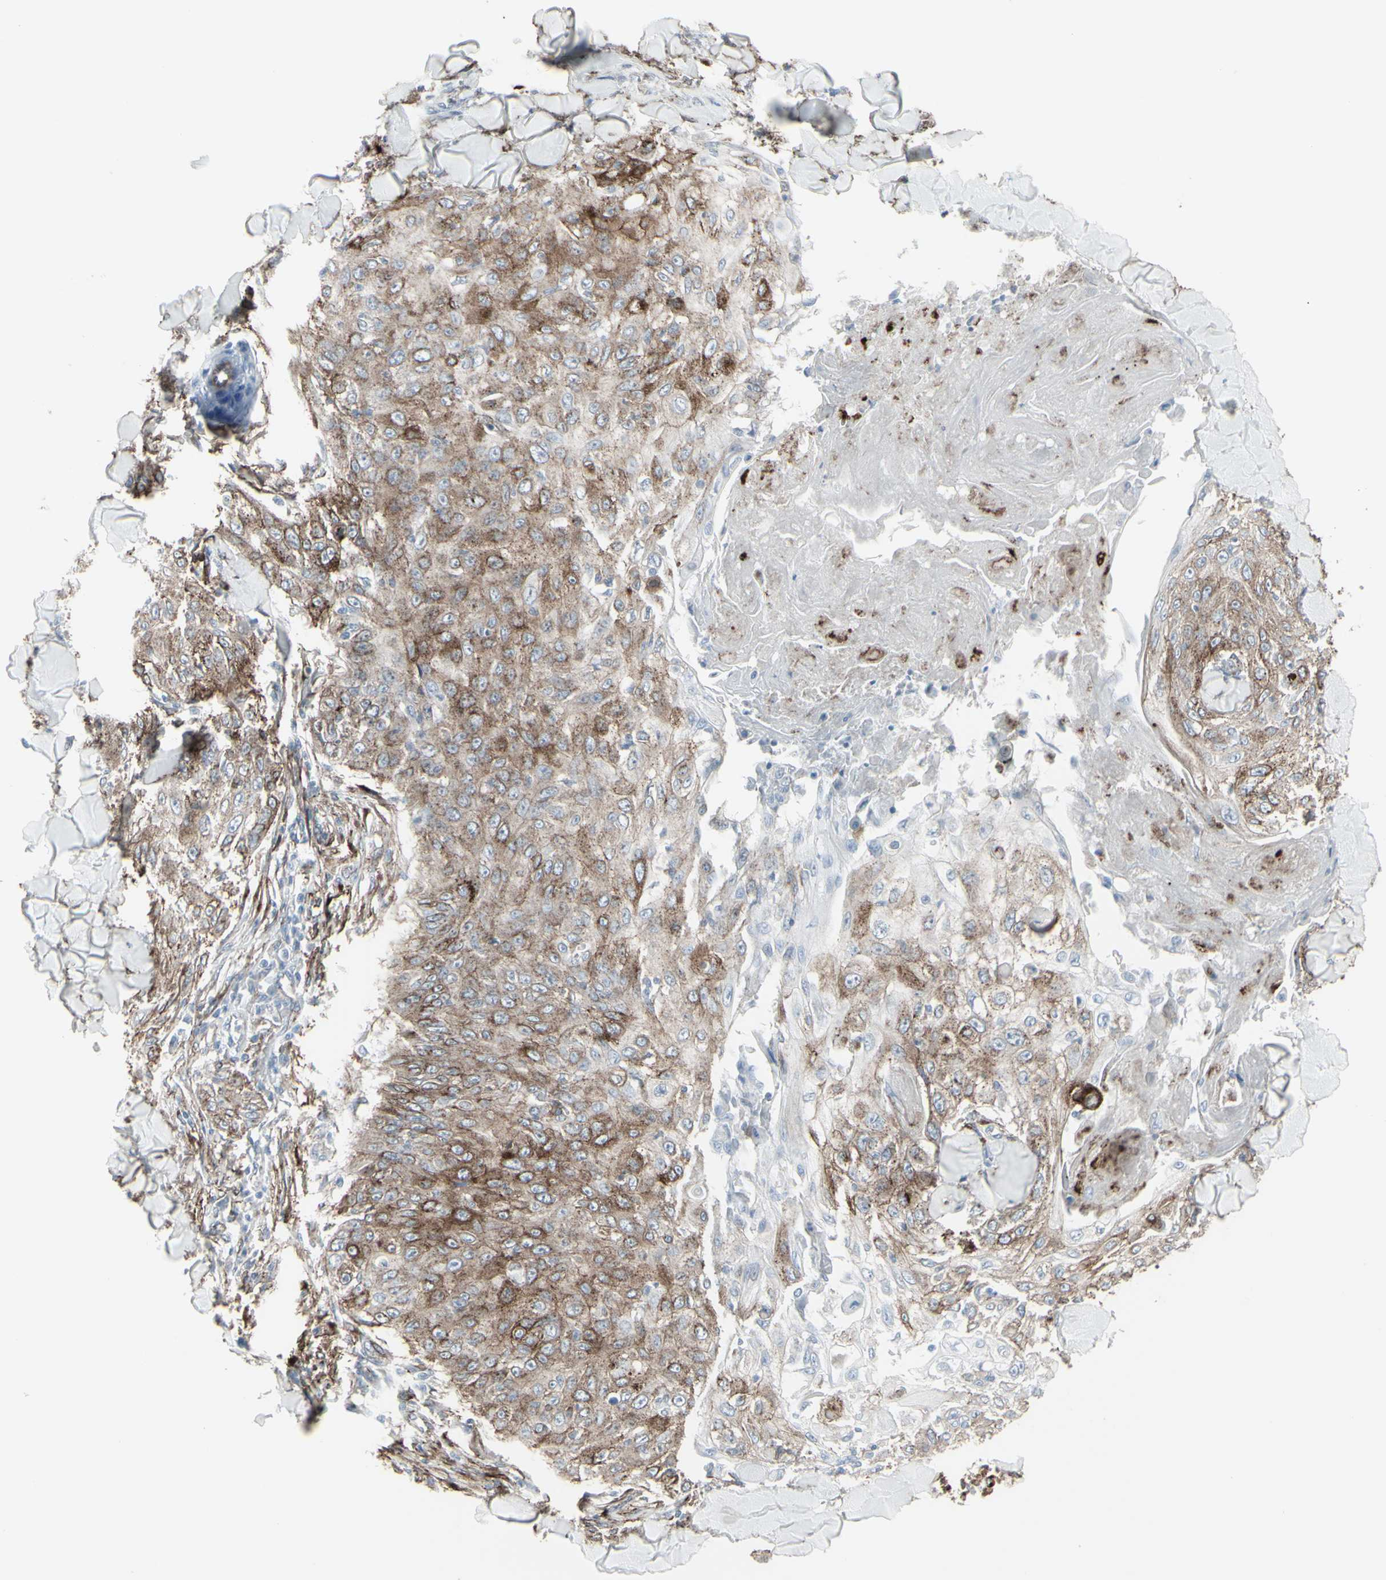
{"staining": {"intensity": "moderate", "quantity": ">75%", "location": "cytoplasmic/membranous"}, "tissue": "skin cancer", "cell_type": "Tumor cells", "image_type": "cancer", "snomed": [{"axis": "morphology", "description": "Squamous cell carcinoma, NOS"}, {"axis": "topography", "description": "Skin"}], "caption": "About >75% of tumor cells in skin cancer (squamous cell carcinoma) exhibit moderate cytoplasmic/membranous protein expression as visualized by brown immunohistochemical staining.", "gene": "GJA1", "patient": {"sex": "male", "age": 86}}